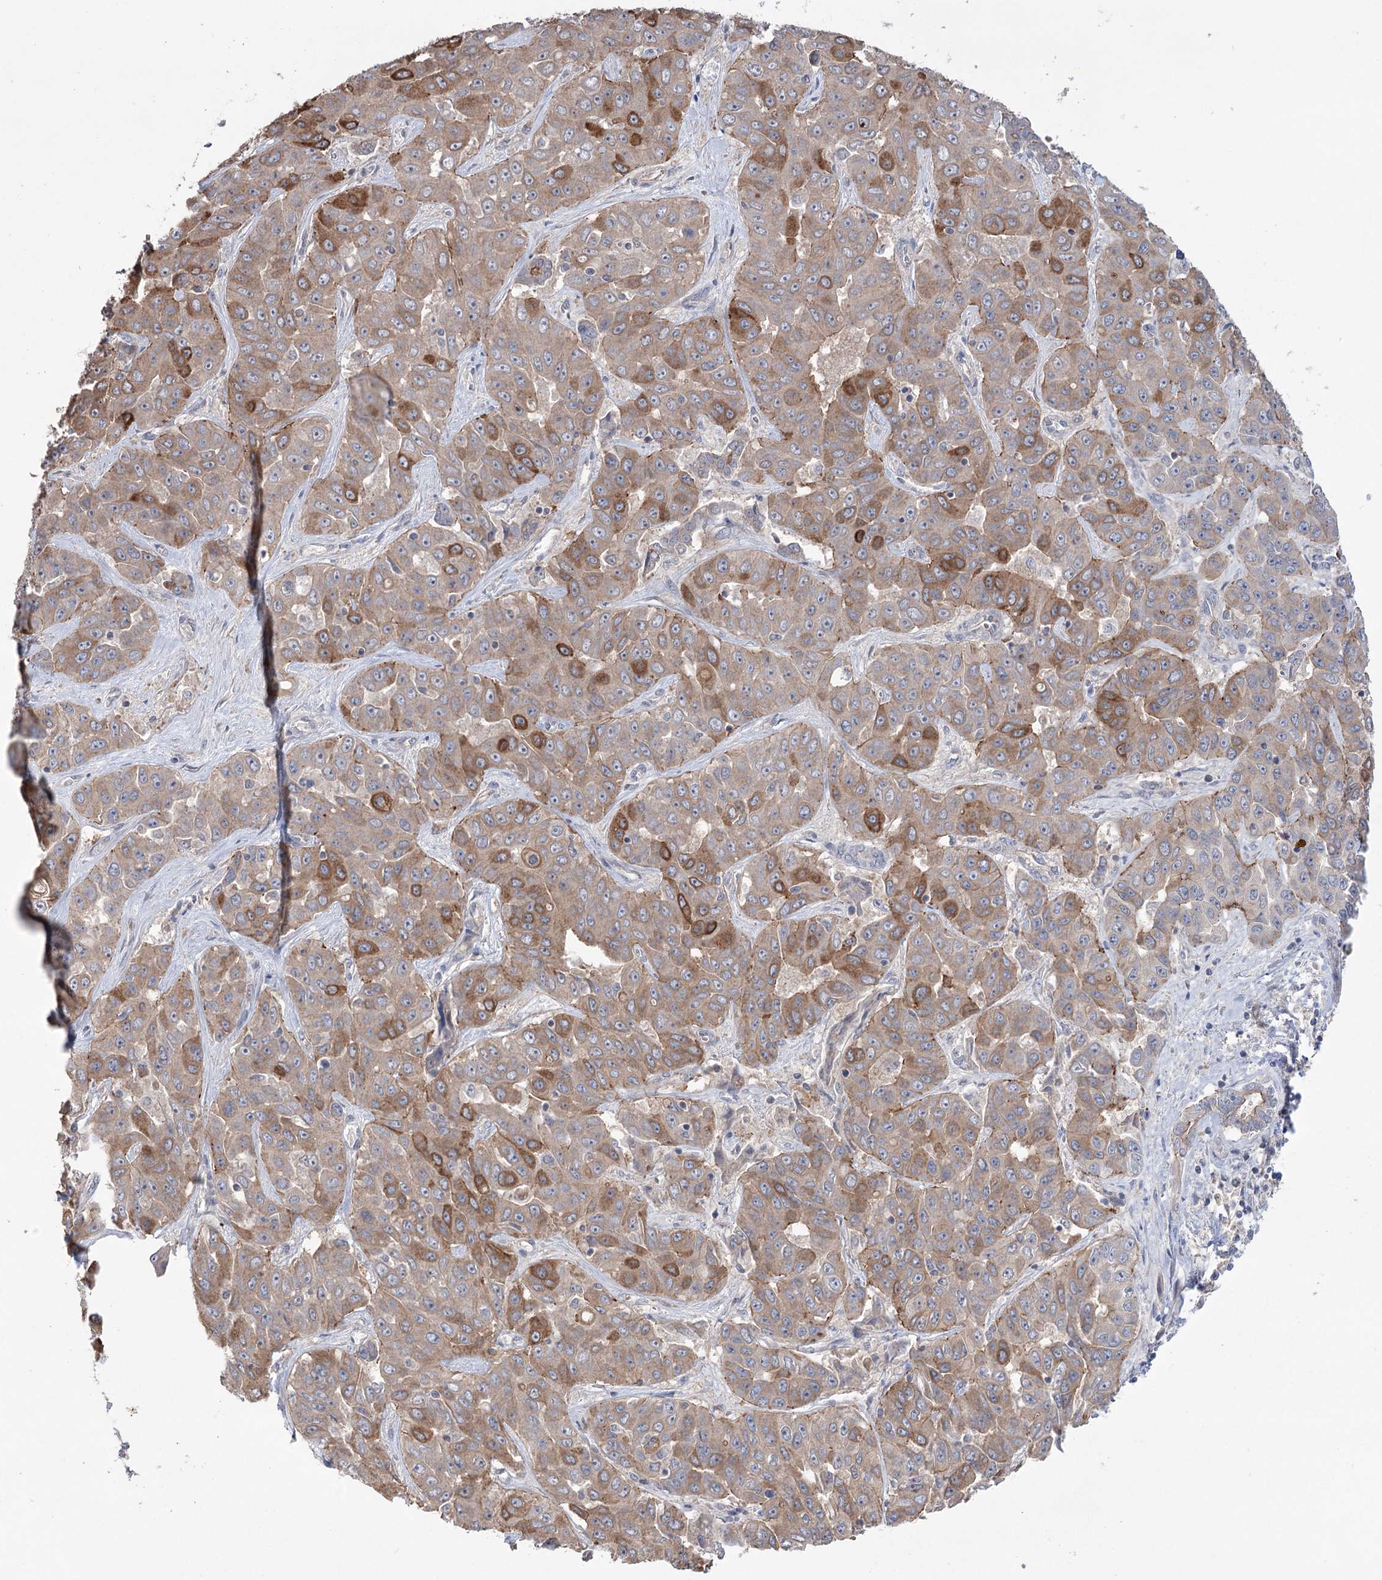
{"staining": {"intensity": "moderate", "quantity": ">75%", "location": "cytoplasmic/membranous"}, "tissue": "liver cancer", "cell_type": "Tumor cells", "image_type": "cancer", "snomed": [{"axis": "morphology", "description": "Cholangiocarcinoma"}, {"axis": "topography", "description": "Liver"}], "caption": "Immunohistochemistry (DAB) staining of human liver cancer shows moderate cytoplasmic/membranous protein positivity in about >75% of tumor cells.", "gene": "TRIM71", "patient": {"sex": "female", "age": 52}}